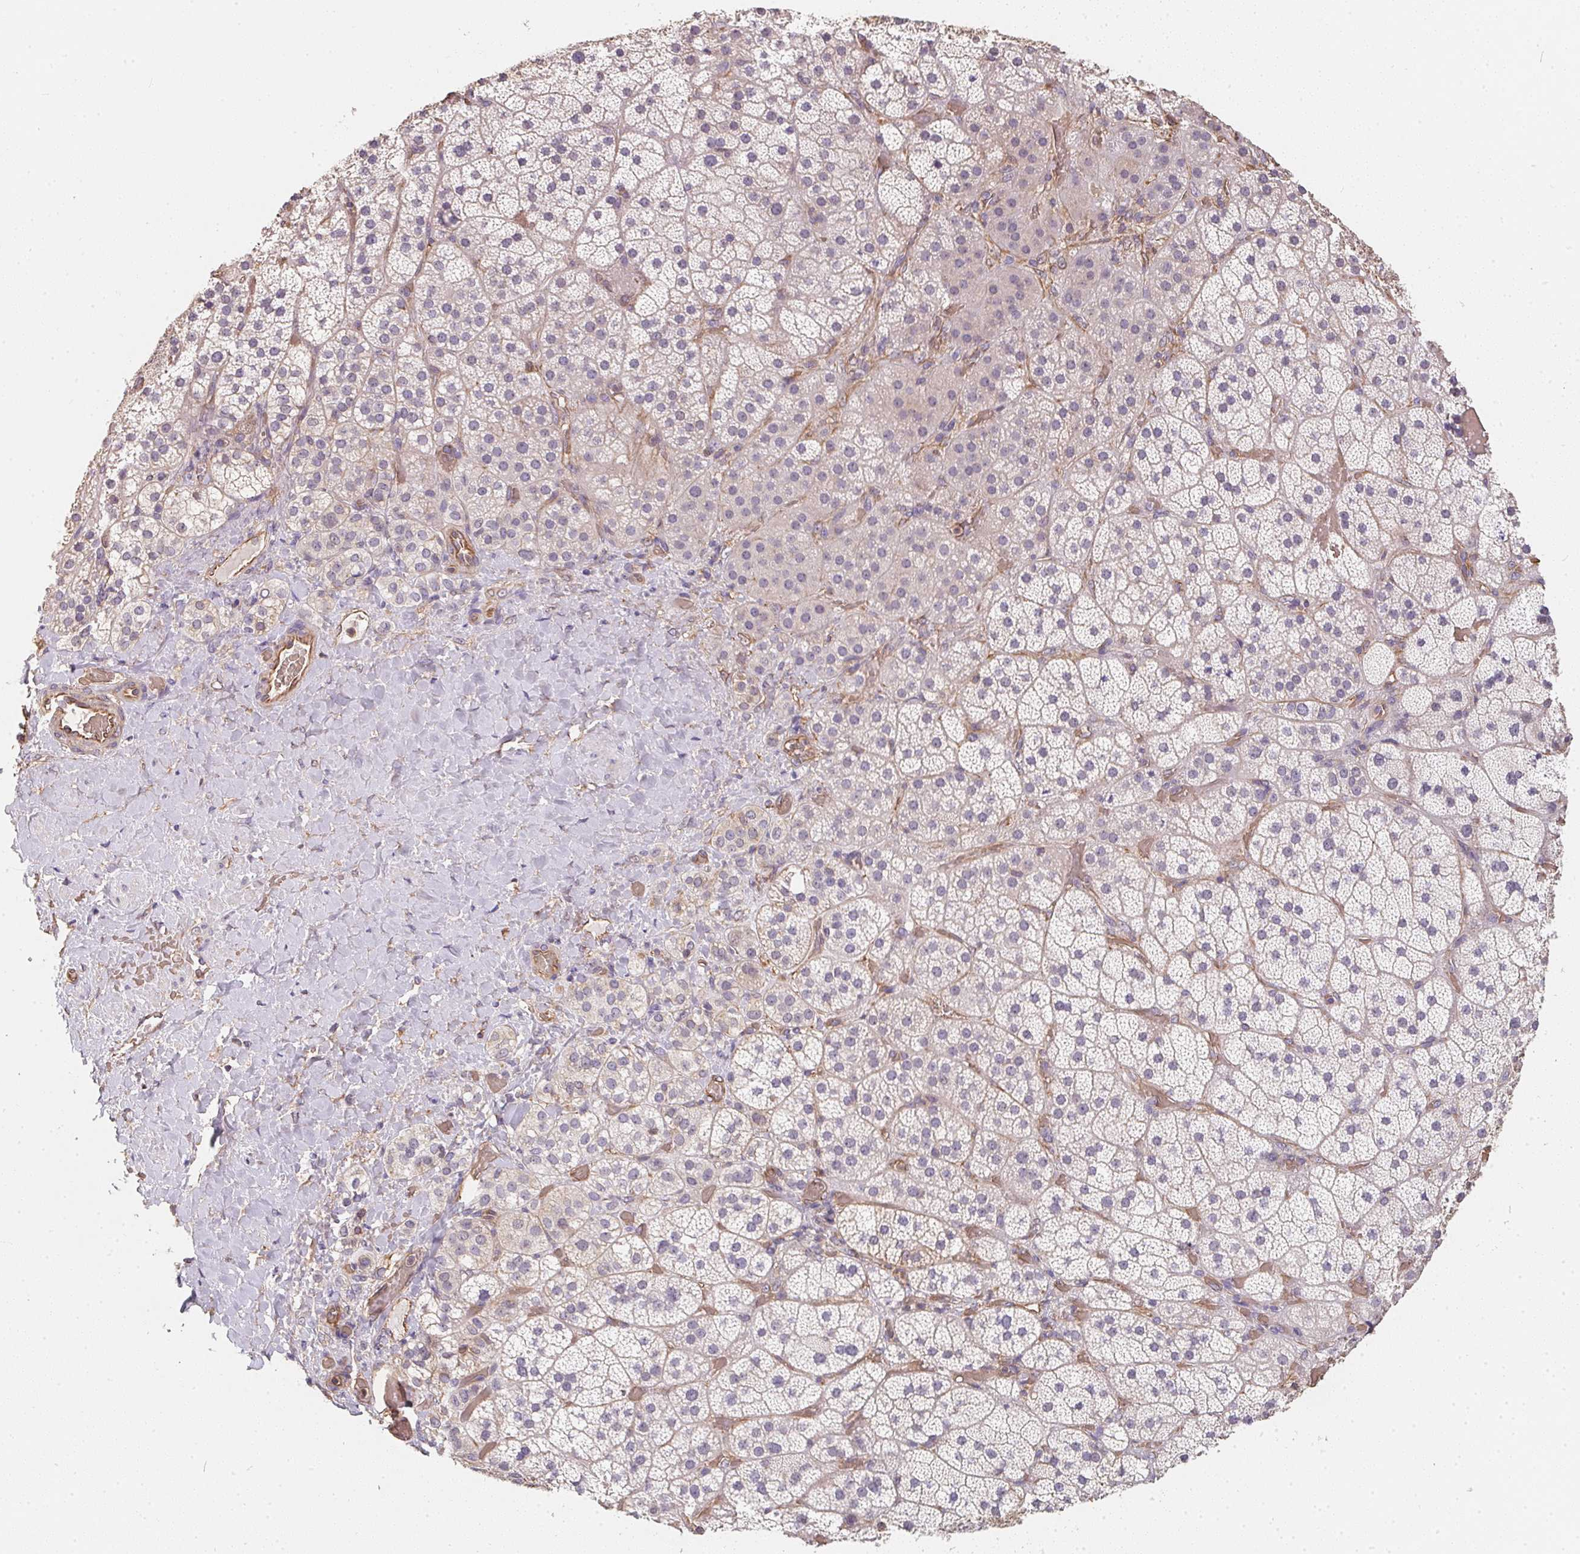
{"staining": {"intensity": "weak", "quantity": "<25%", "location": "cytoplasmic/membranous"}, "tissue": "adrenal gland", "cell_type": "Glandular cells", "image_type": "normal", "snomed": [{"axis": "morphology", "description": "Normal tissue, NOS"}, {"axis": "topography", "description": "Adrenal gland"}], "caption": "Adrenal gland was stained to show a protein in brown. There is no significant expression in glandular cells. The staining is performed using DAB brown chromogen with nuclei counter-stained in using hematoxylin.", "gene": "TBKBP1", "patient": {"sex": "male", "age": 57}}